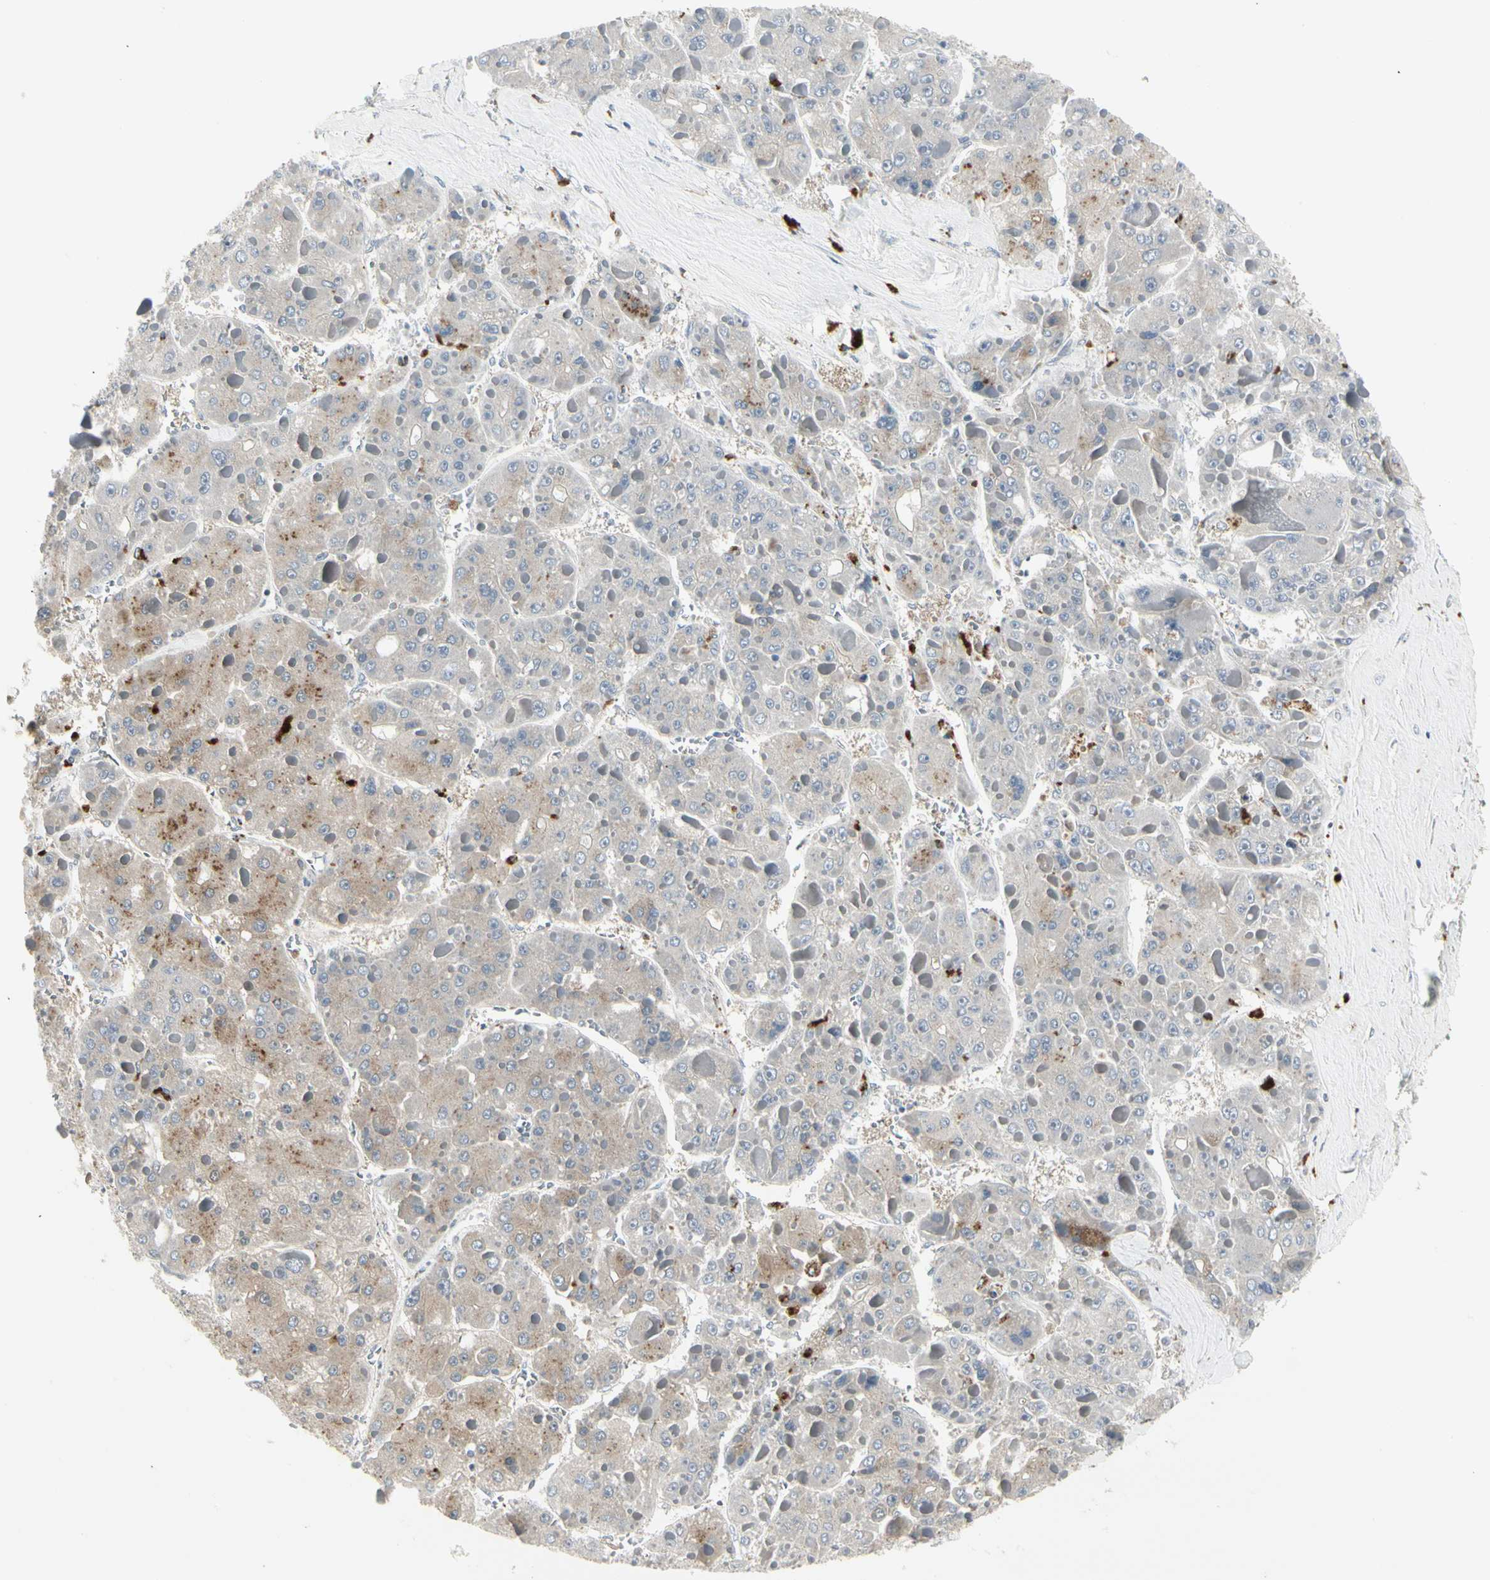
{"staining": {"intensity": "weak", "quantity": "25%-75%", "location": "cytoplasmic/membranous"}, "tissue": "liver cancer", "cell_type": "Tumor cells", "image_type": "cancer", "snomed": [{"axis": "morphology", "description": "Carcinoma, Hepatocellular, NOS"}, {"axis": "topography", "description": "Liver"}], "caption": "Hepatocellular carcinoma (liver) tissue reveals weak cytoplasmic/membranous expression in approximately 25%-75% of tumor cells, visualized by immunohistochemistry.", "gene": "GRN", "patient": {"sex": "female", "age": 73}}